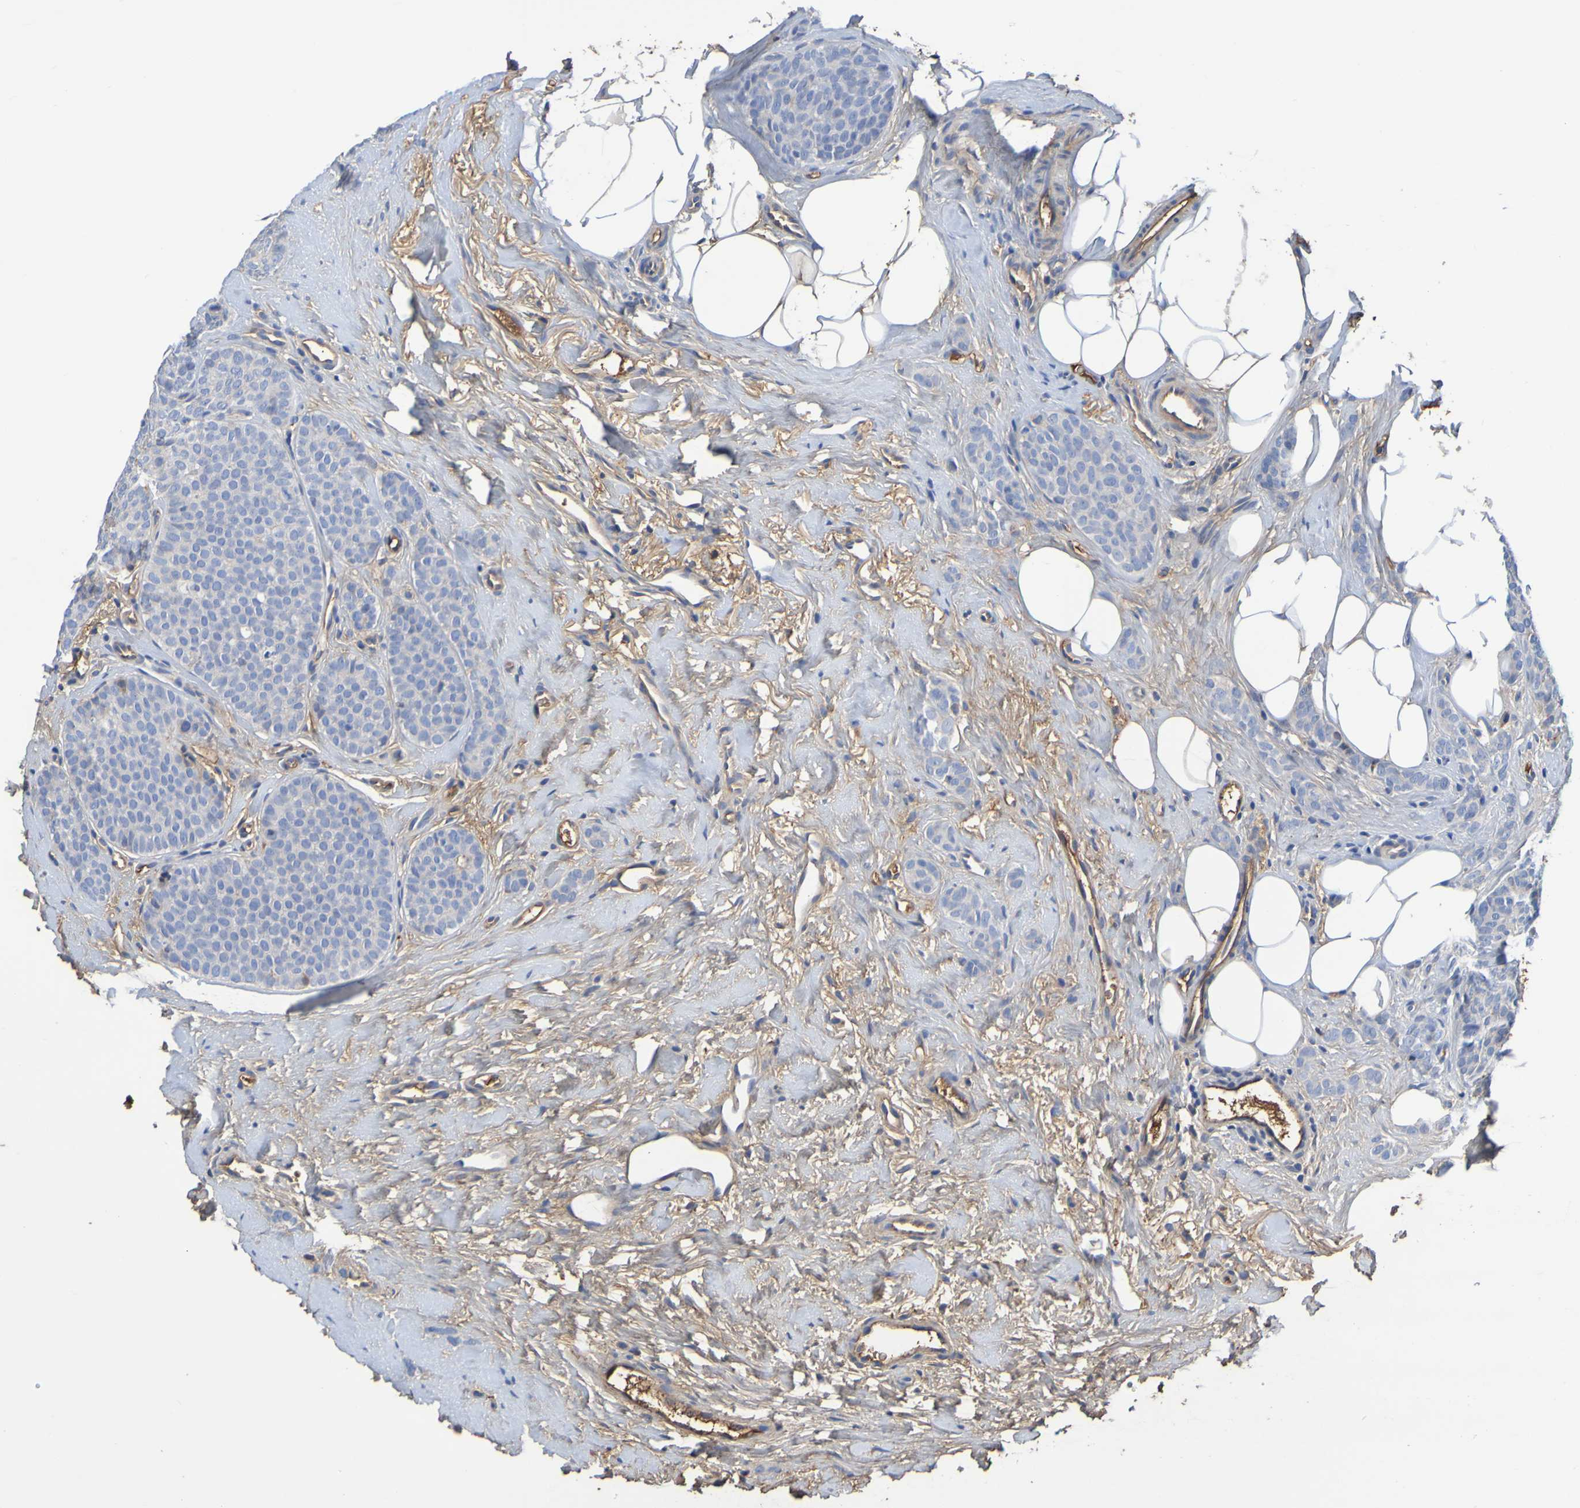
{"staining": {"intensity": "negative", "quantity": "none", "location": "none"}, "tissue": "breast cancer", "cell_type": "Tumor cells", "image_type": "cancer", "snomed": [{"axis": "morphology", "description": "Lobular carcinoma"}, {"axis": "topography", "description": "Skin"}, {"axis": "topography", "description": "Breast"}], "caption": "Immunohistochemistry of lobular carcinoma (breast) demonstrates no positivity in tumor cells. The staining was performed using DAB (3,3'-diaminobenzidine) to visualize the protein expression in brown, while the nuclei were stained in blue with hematoxylin (Magnification: 20x).", "gene": "GAB3", "patient": {"sex": "female", "age": 46}}